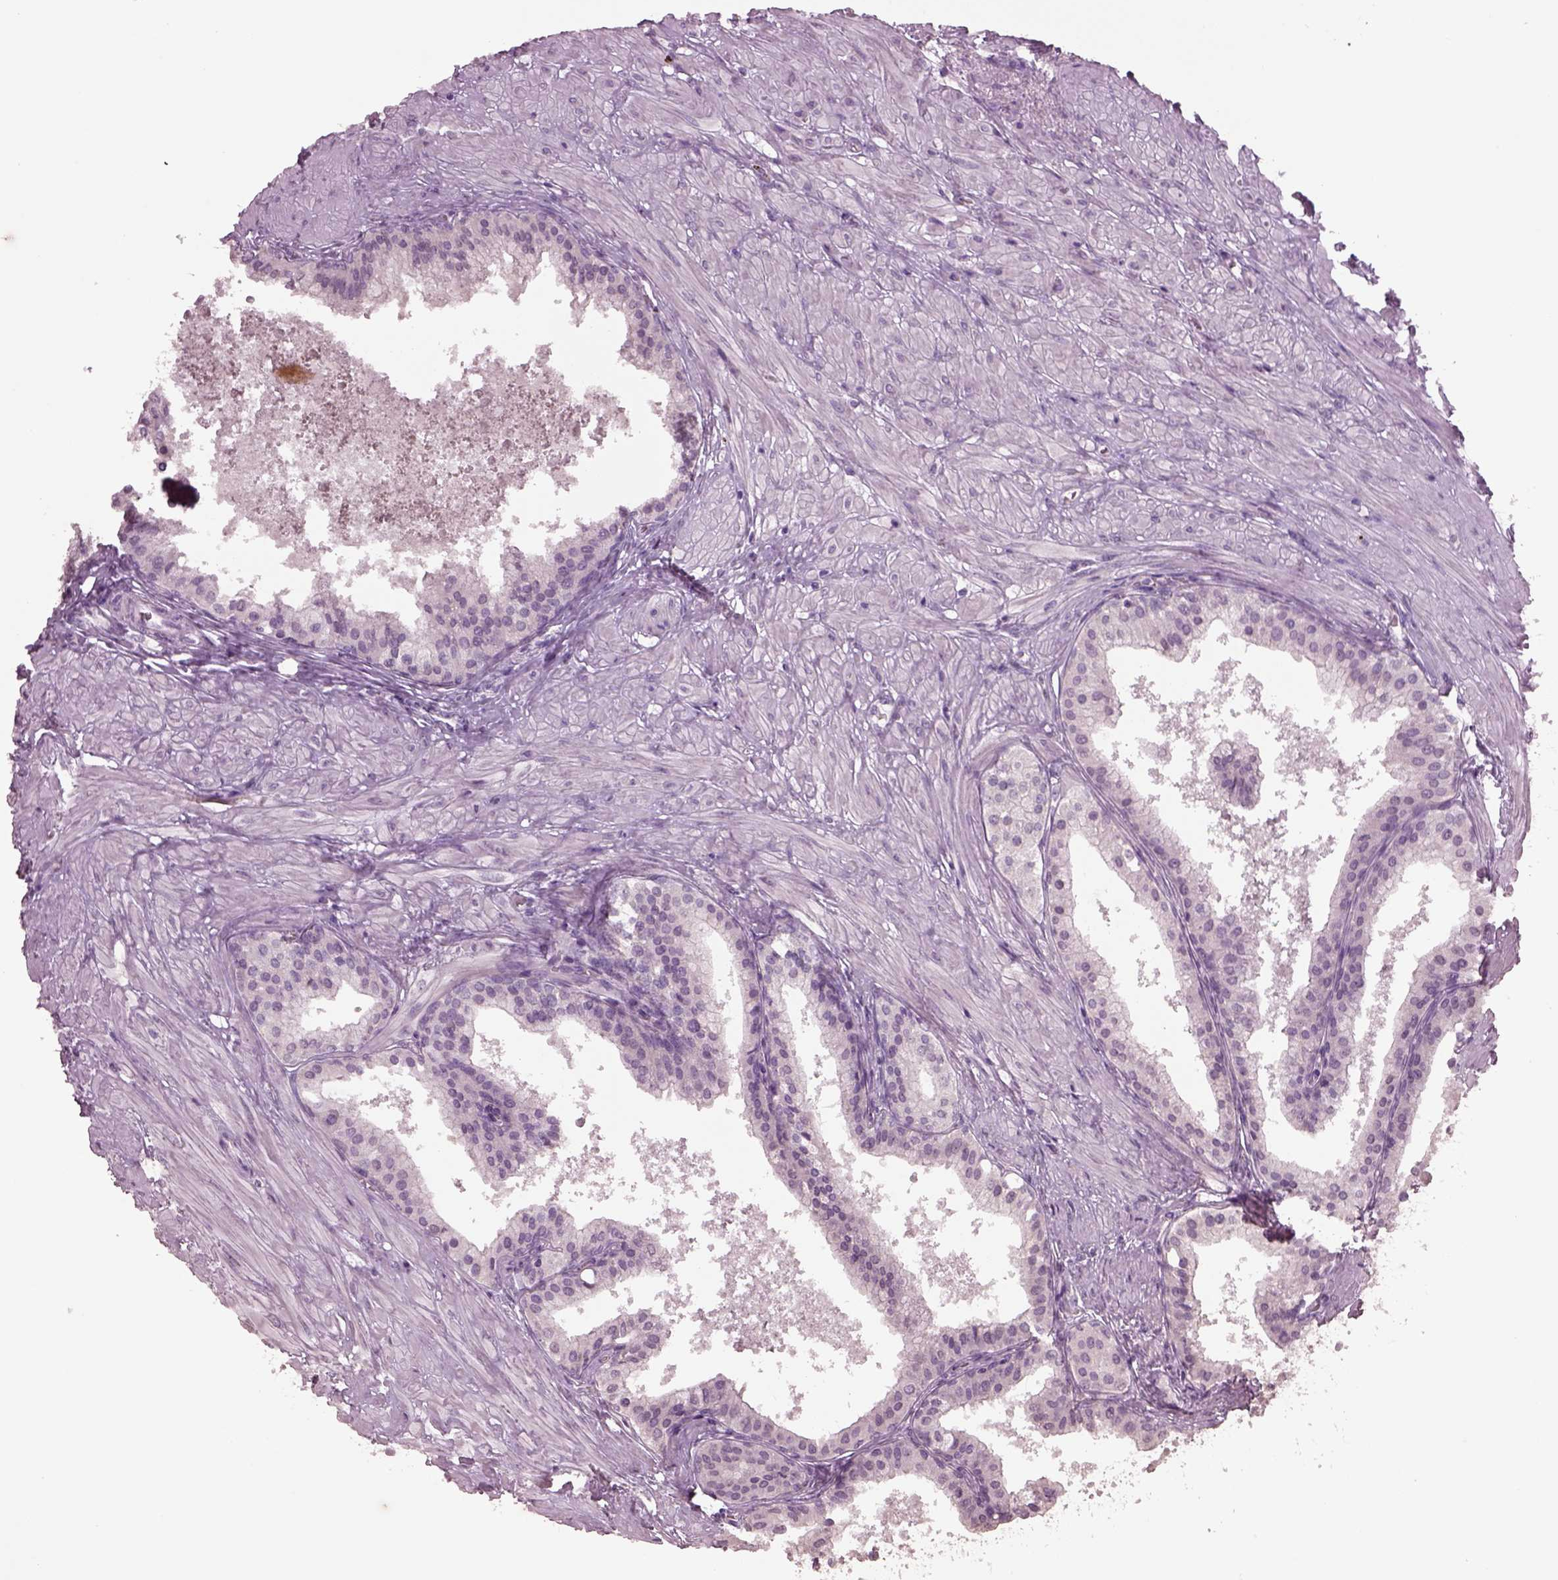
{"staining": {"intensity": "negative", "quantity": "none", "location": "none"}, "tissue": "prostate cancer", "cell_type": "Tumor cells", "image_type": "cancer", "snomed": [{"axis": "morphology", "description": "Adenocarcinoma, Low grade"}, {"axis": "topography", "description": "Prostate"}], "caption": "The IHC histopathology image has no significant staining in tumor cells of prostate cancer tissue.", "gene": "KCNIP3", "patient": {"sex": "male", "age": 56}}